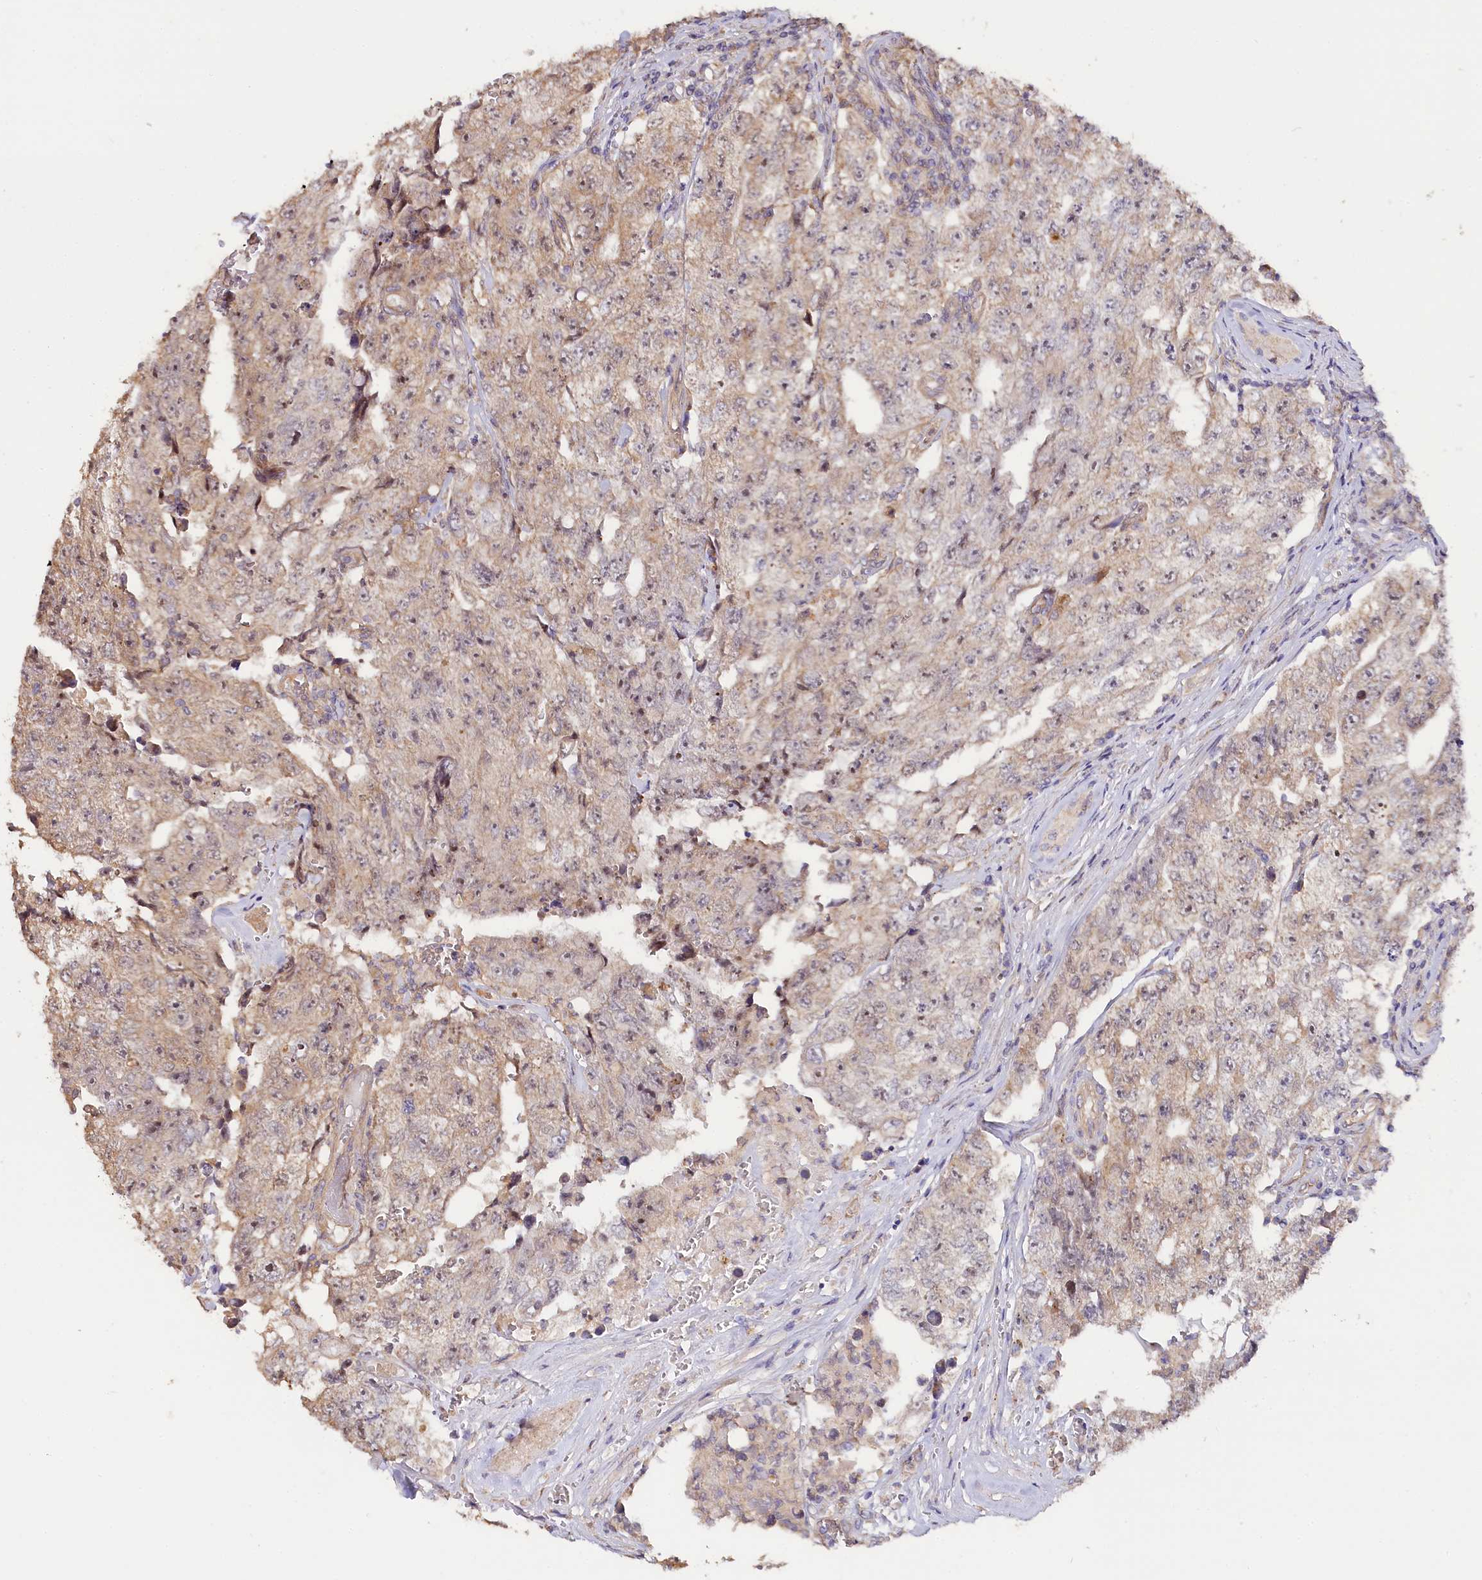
{"staining": {"intensity": "weak", "quantity": "<25%", "location": "cytoplasmic/membranous"}, "tissue": "testis cancer", "cell_type": "Tumor cells", "image_type": "cancer", "snomed": [{"axis": "morphology", "description": "Carcinoma, Embryonal, NOS"}, {"axis": "topography", "description": "Testis"}], "caption": "Image shows no protein staining in tumor cells of embryonal carcinoma (testis) tissue.", "gene": "KATNB1", "patient": {"sex": "male", "age": 17}}